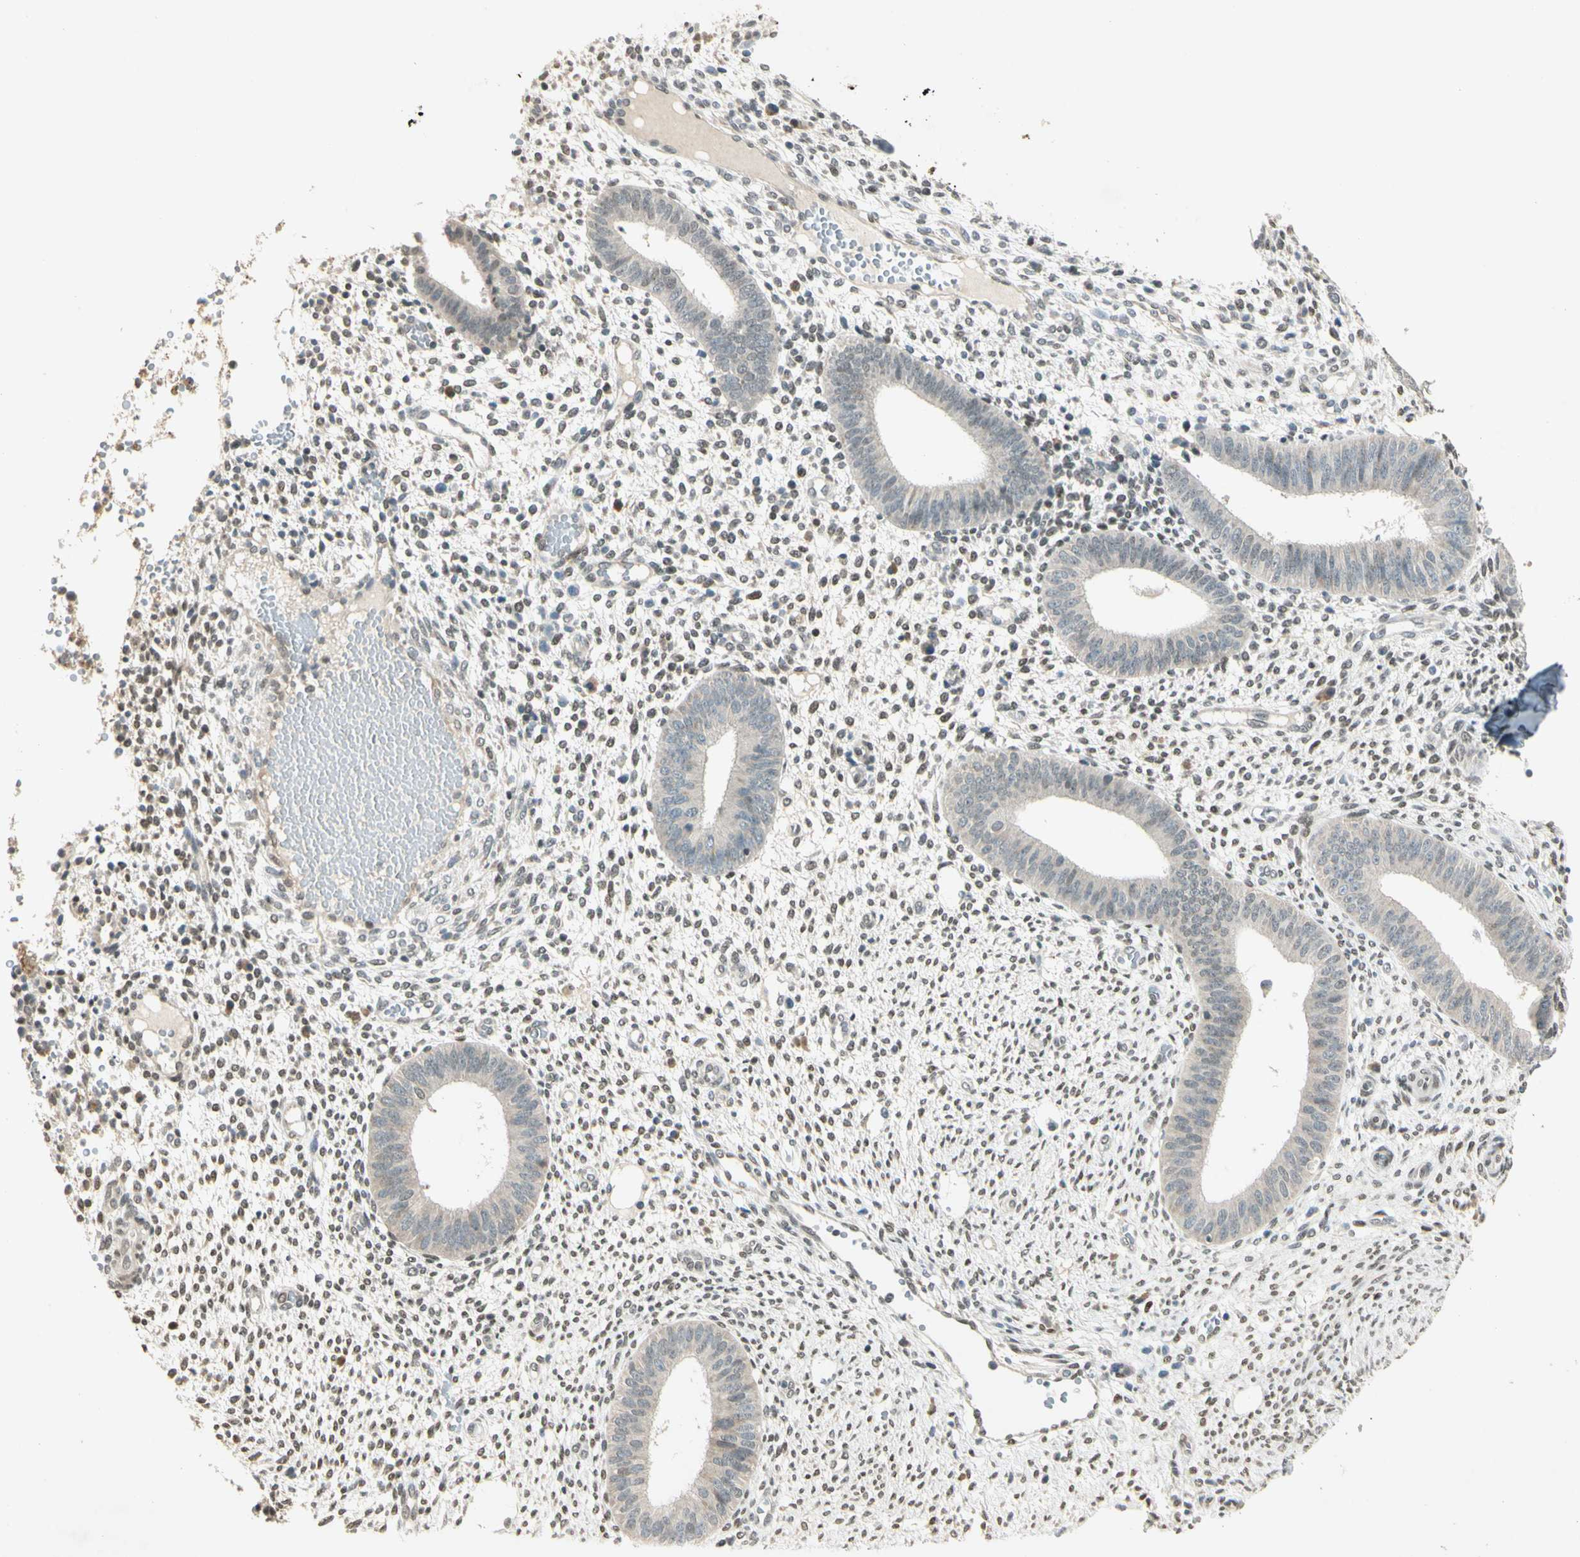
{"staining": {"intensity": "moderate", "quantity": ">75%", "location": "nuclear"}, "tissue": "endometrium", "cell_type": "Cells in endometrial stroma", "image_type": "normal", "snomed": [{"axis": "morphology", "description": "Normal tissue, NOS"}, {"axis": "topography", "description": "Endometrium"}], "caption": "A brown stain labels moderate nuclear positivity of a protein in cells in endometrial stroma of benign endometrium.", "gene": "ZBTB4", "patient": {"sex": "female", "age": 35}}